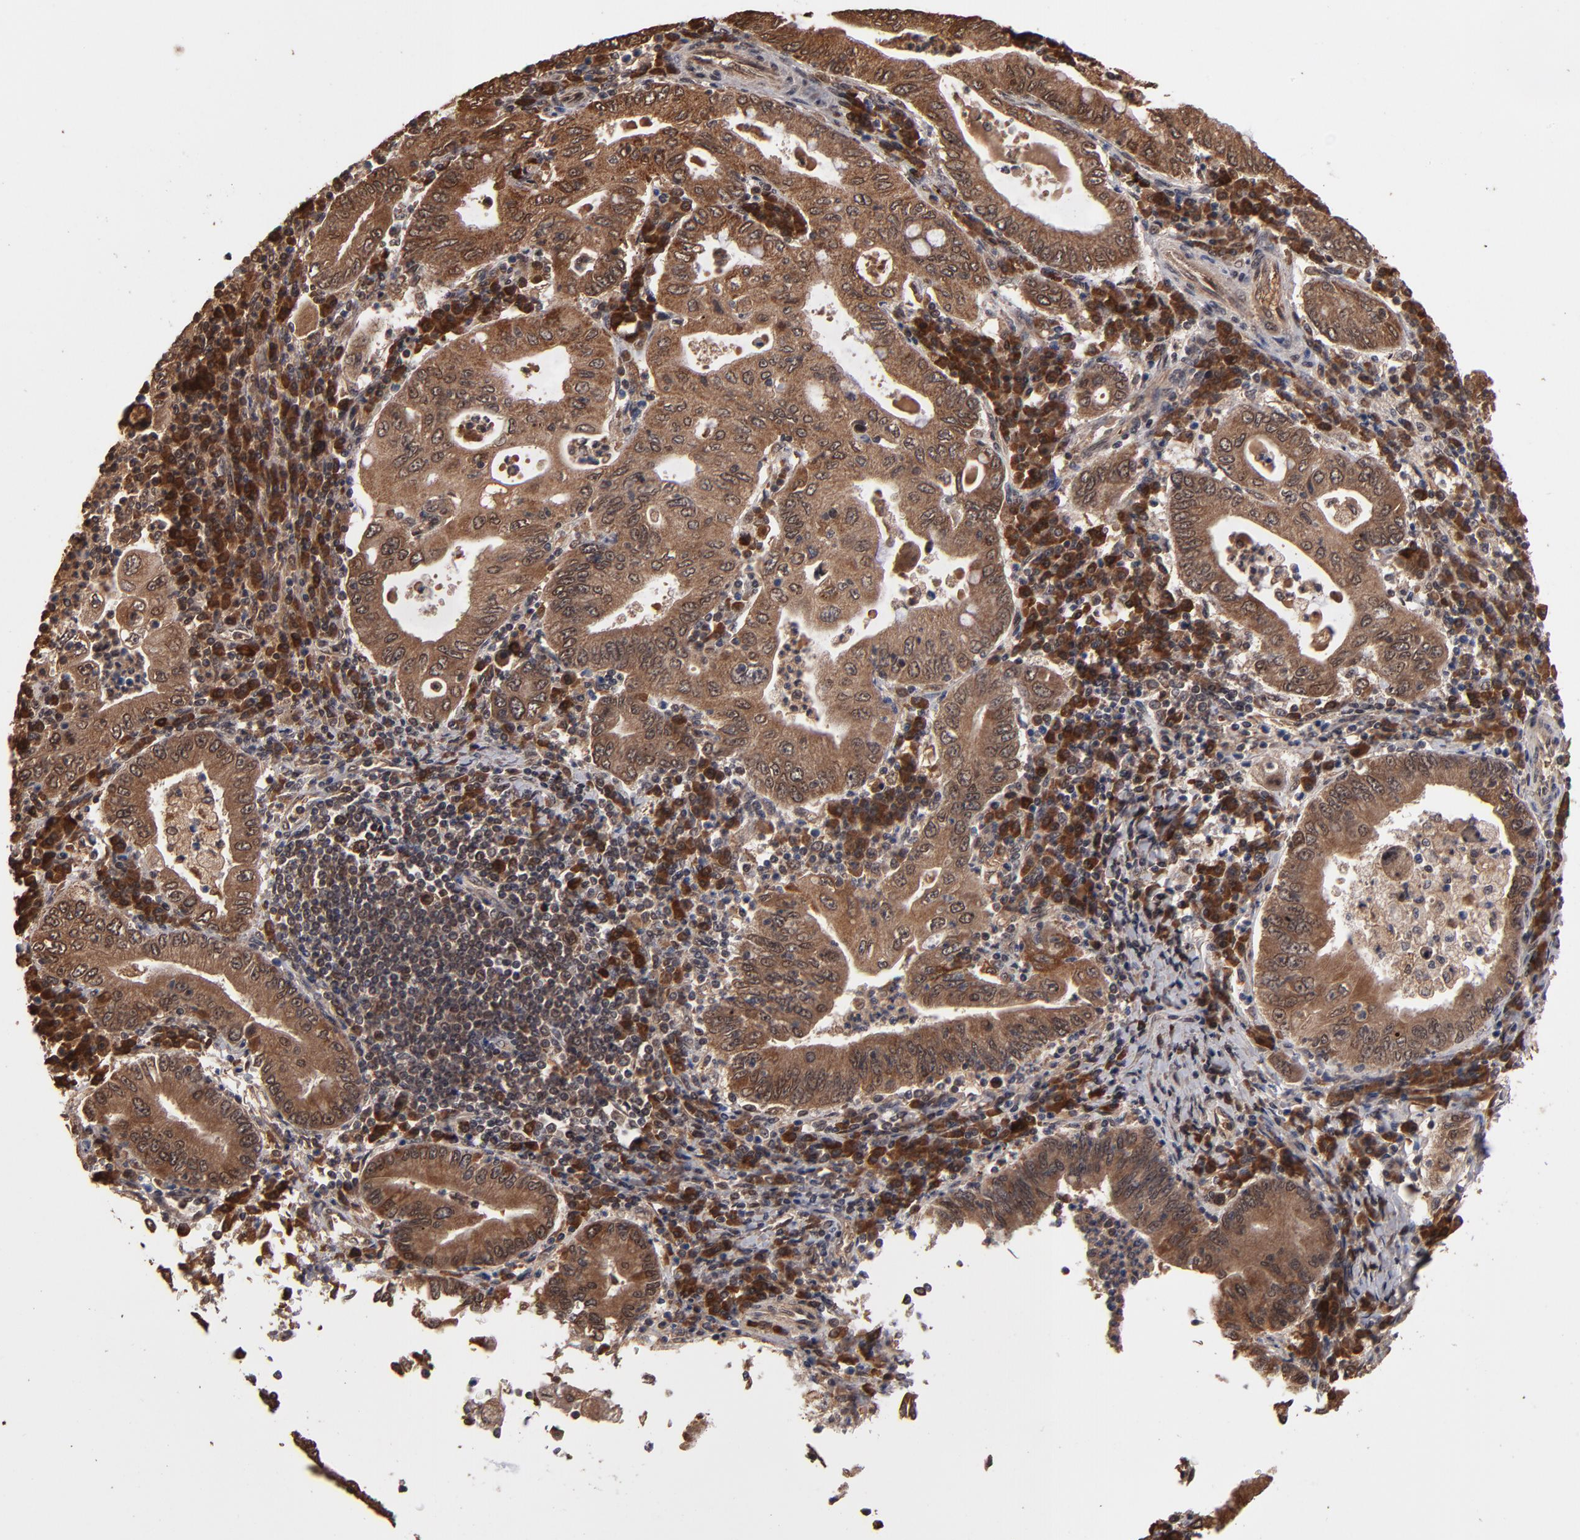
{"staining": {"intensity": "moderate", "quantity": ">75%", "location": "cytoplasmic/membranous,nuclear"}, "tissue": "stomach cancer", "cell_type": "Tumor cells", "image_type": "cancer", "snomed": [{"axis": "morphology", "description": "Normal tissue, NOS"}, {"axis": "morphology", "description": "Adenocarcinoma, NOS"}, {"axis": "topography", "description": "Esophagus"}, {"axis": "topography", "description": "Stomach, upper"}, {"axis": "topography", "description": "Peripheral nerve tissue"}], "caption": "Adenocarcinoma (stomach) was stained to show a protein in brown. There is medium levels of moderate cytoplasmic/membranous and nuclear expression in about >75% of tumor cells.", "gene": "NXF2B", "patient": {"sex": "male", "age": 62}}